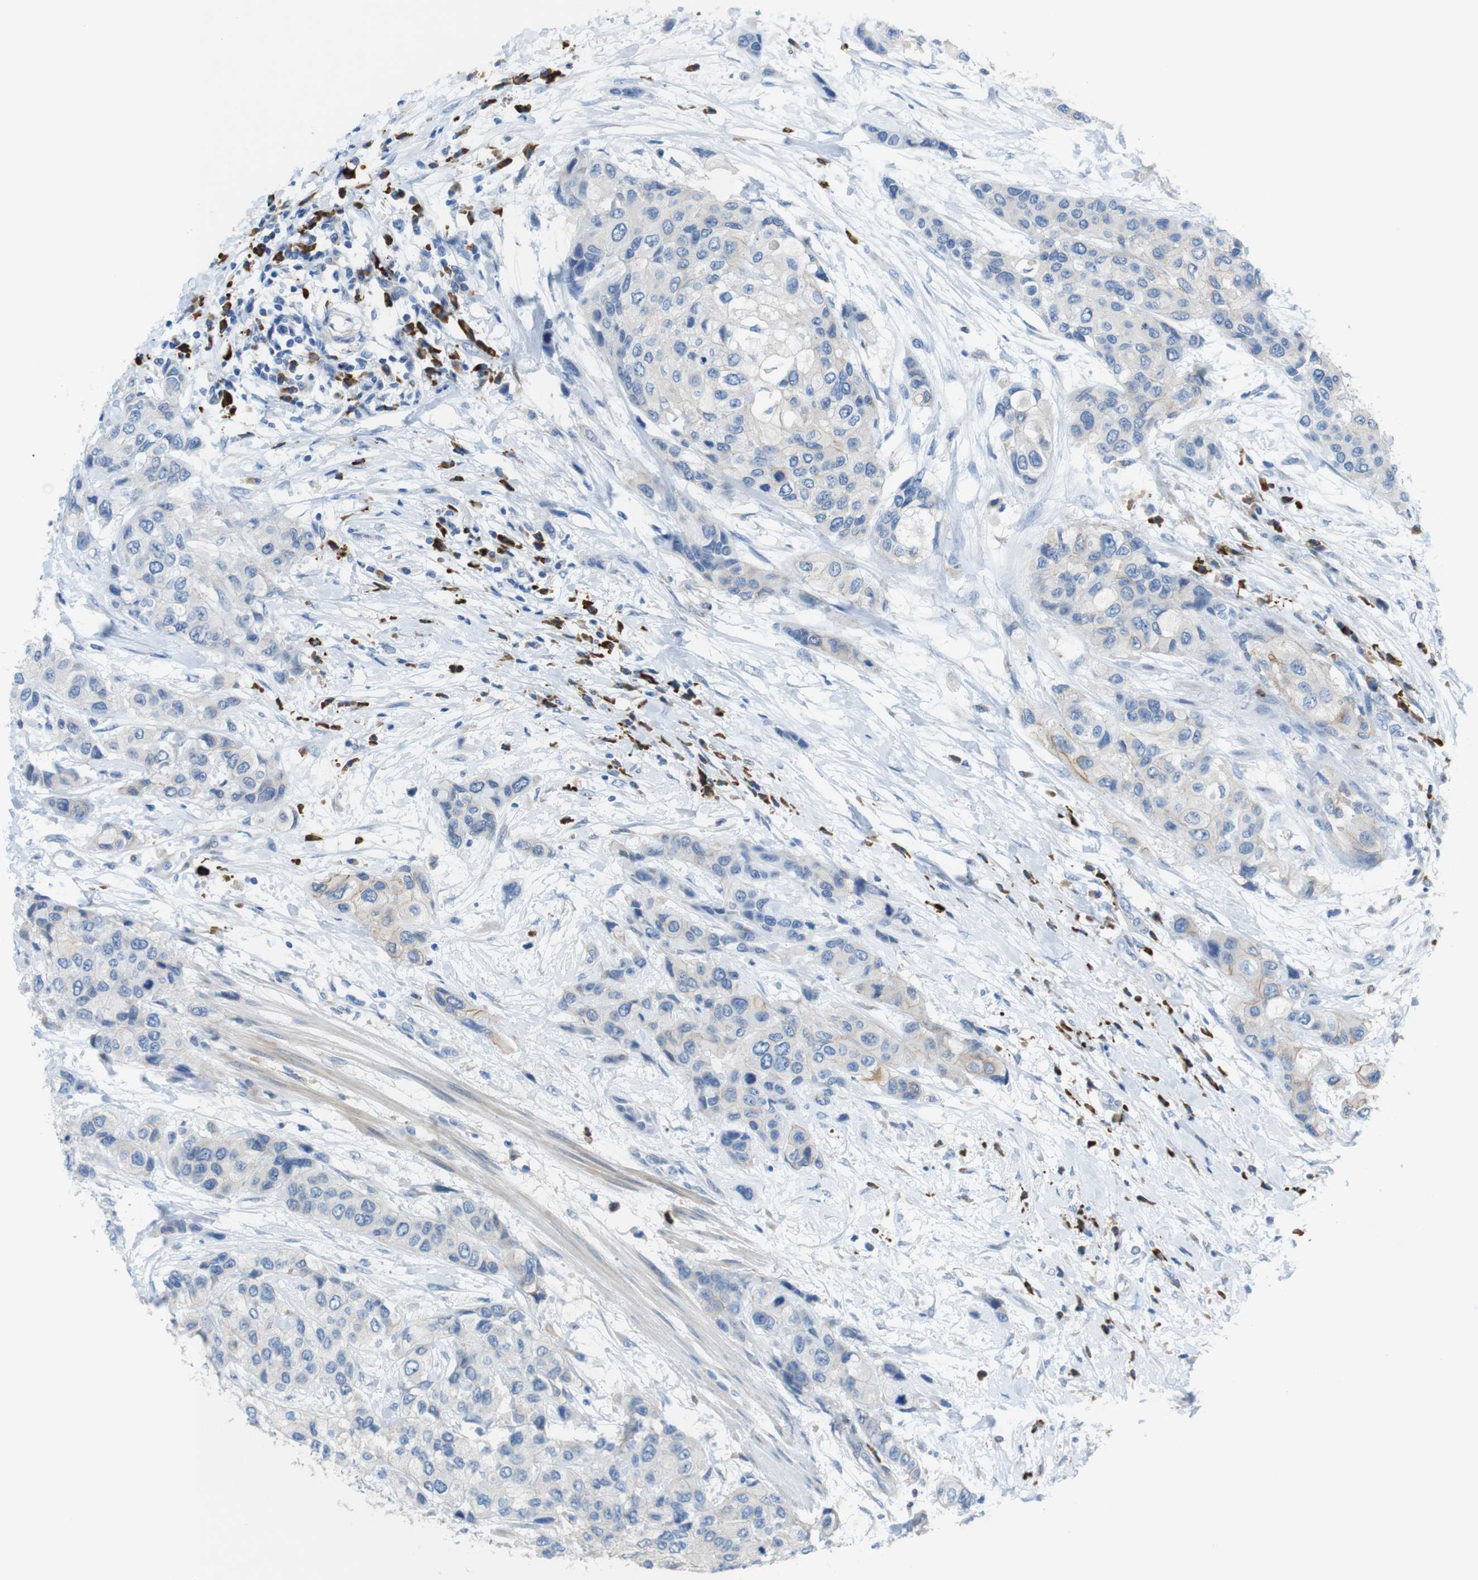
{"staining": {"intensity": "negative", "quantity": "none", "location": "none"}, "tissue": "urothelial cancer", "cell_type": "Tumor cells", "image_type": "cancer", "snomed": [{"axis": "morphology", "description": "Urothelial carcinoma, High grade"}, {"axis": "topography", "description": "Urinary bladder"}], "caption": "DAB immunohistochemical staining of human urothelial cancer exhibits no significant expression in tumor cells. The staining is performed using DAB (3,3'-diaminobenzidine) brown chromogen with nuclei counter-stained in using hematoxylin.", "gene": "CLMN", "patient": {"sex": "female", "age": 56}}